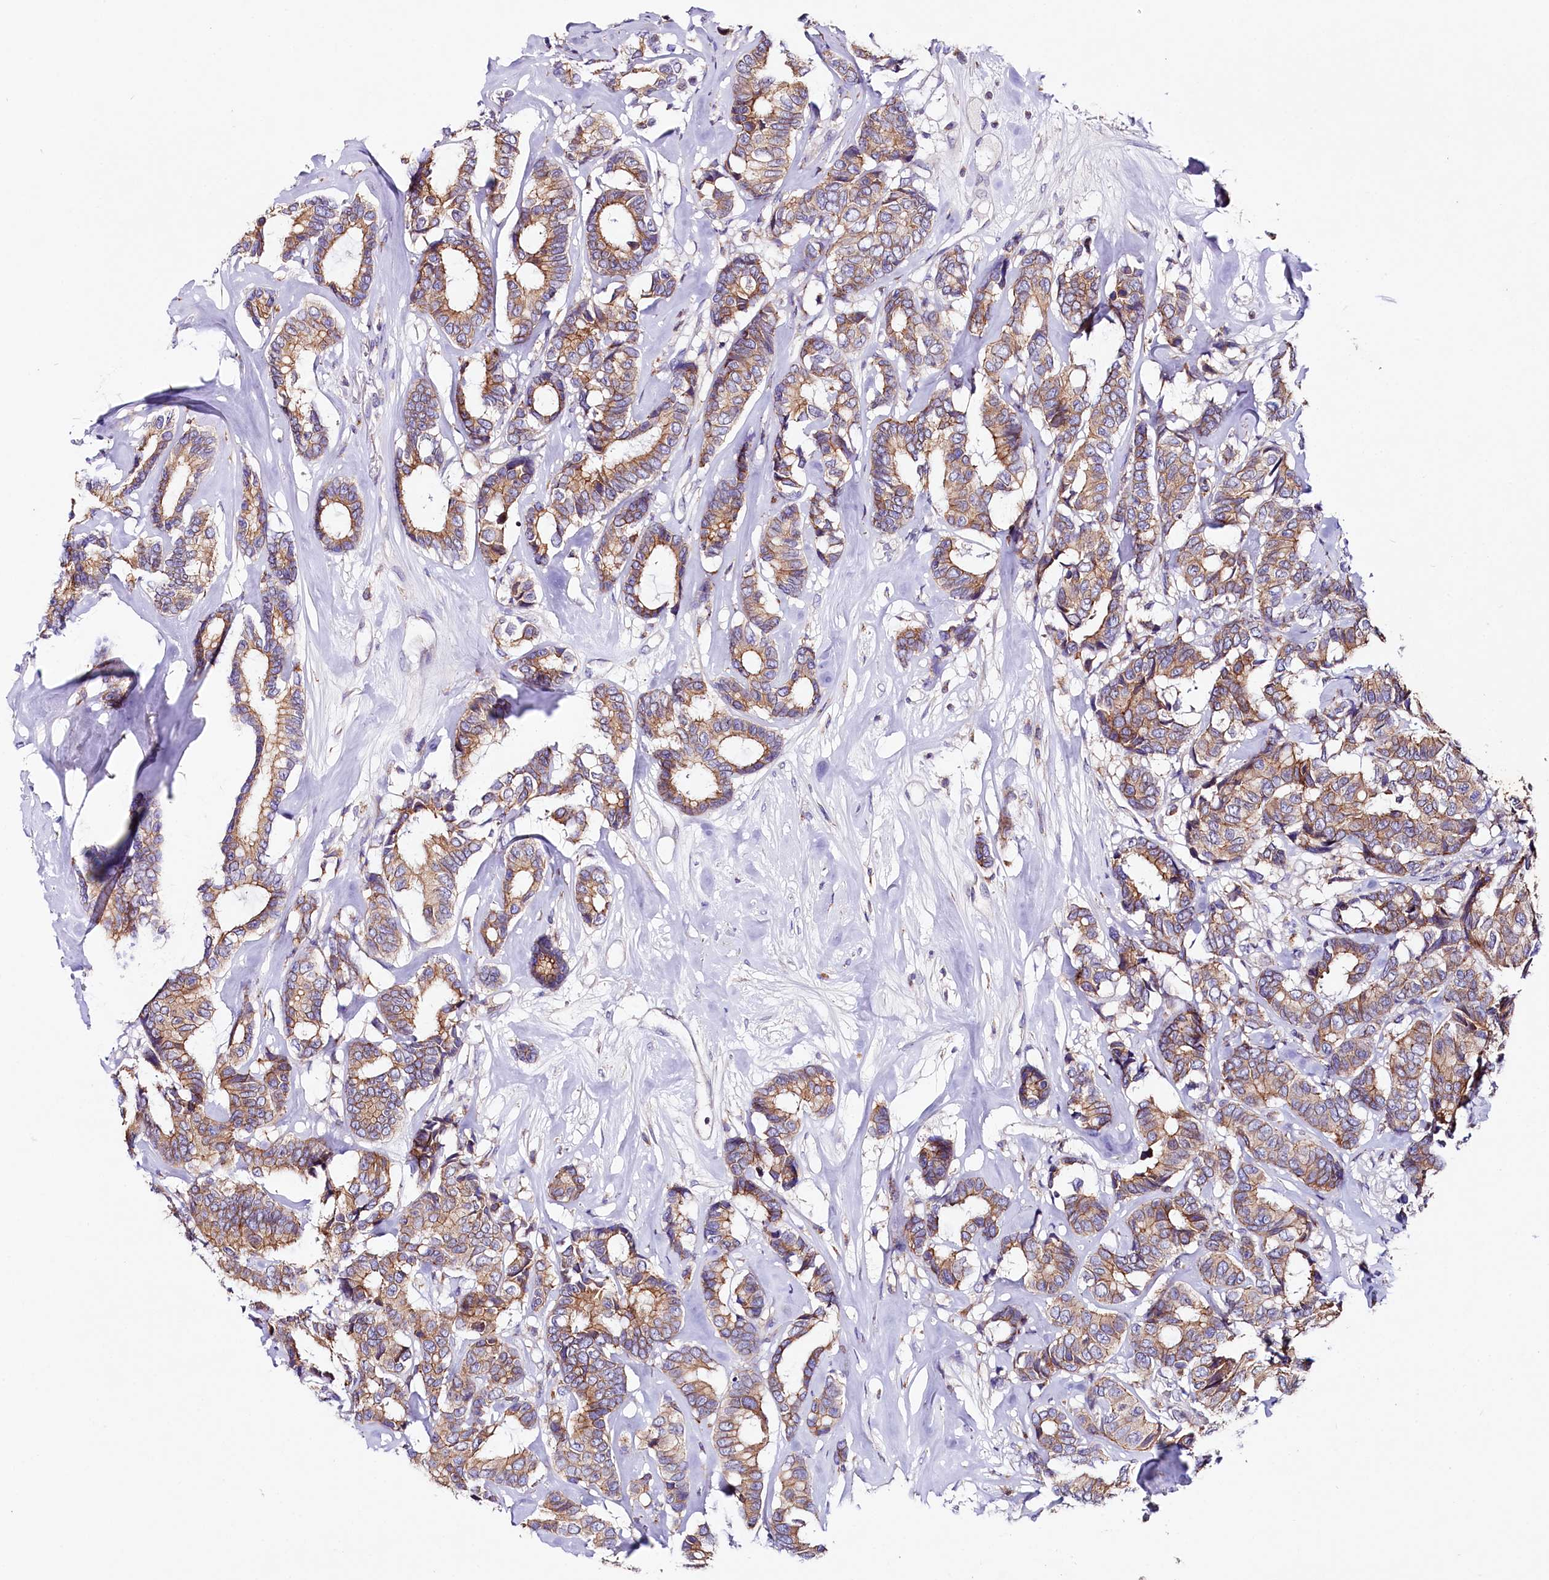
{"staining": {"intensity": "moderate", "quantity": ">75%", "location": "cytoplasmic/membranous"}, "tissue": "breast cancer", "cell_type": "Tumor cells", "image_type": "cancer", "snomed": [{"axis": "morphology", "description": "Duct carcinoma"}, {"axis": "topography", "description": "Breast"}], "caption": "Breast intraductal carcinoma stained for a protein reveals moderate cytoplasmic/membranous positivity in tumor cells.", "gene": "SACM1L", "patient": {"sex": "female", "age": 87}}